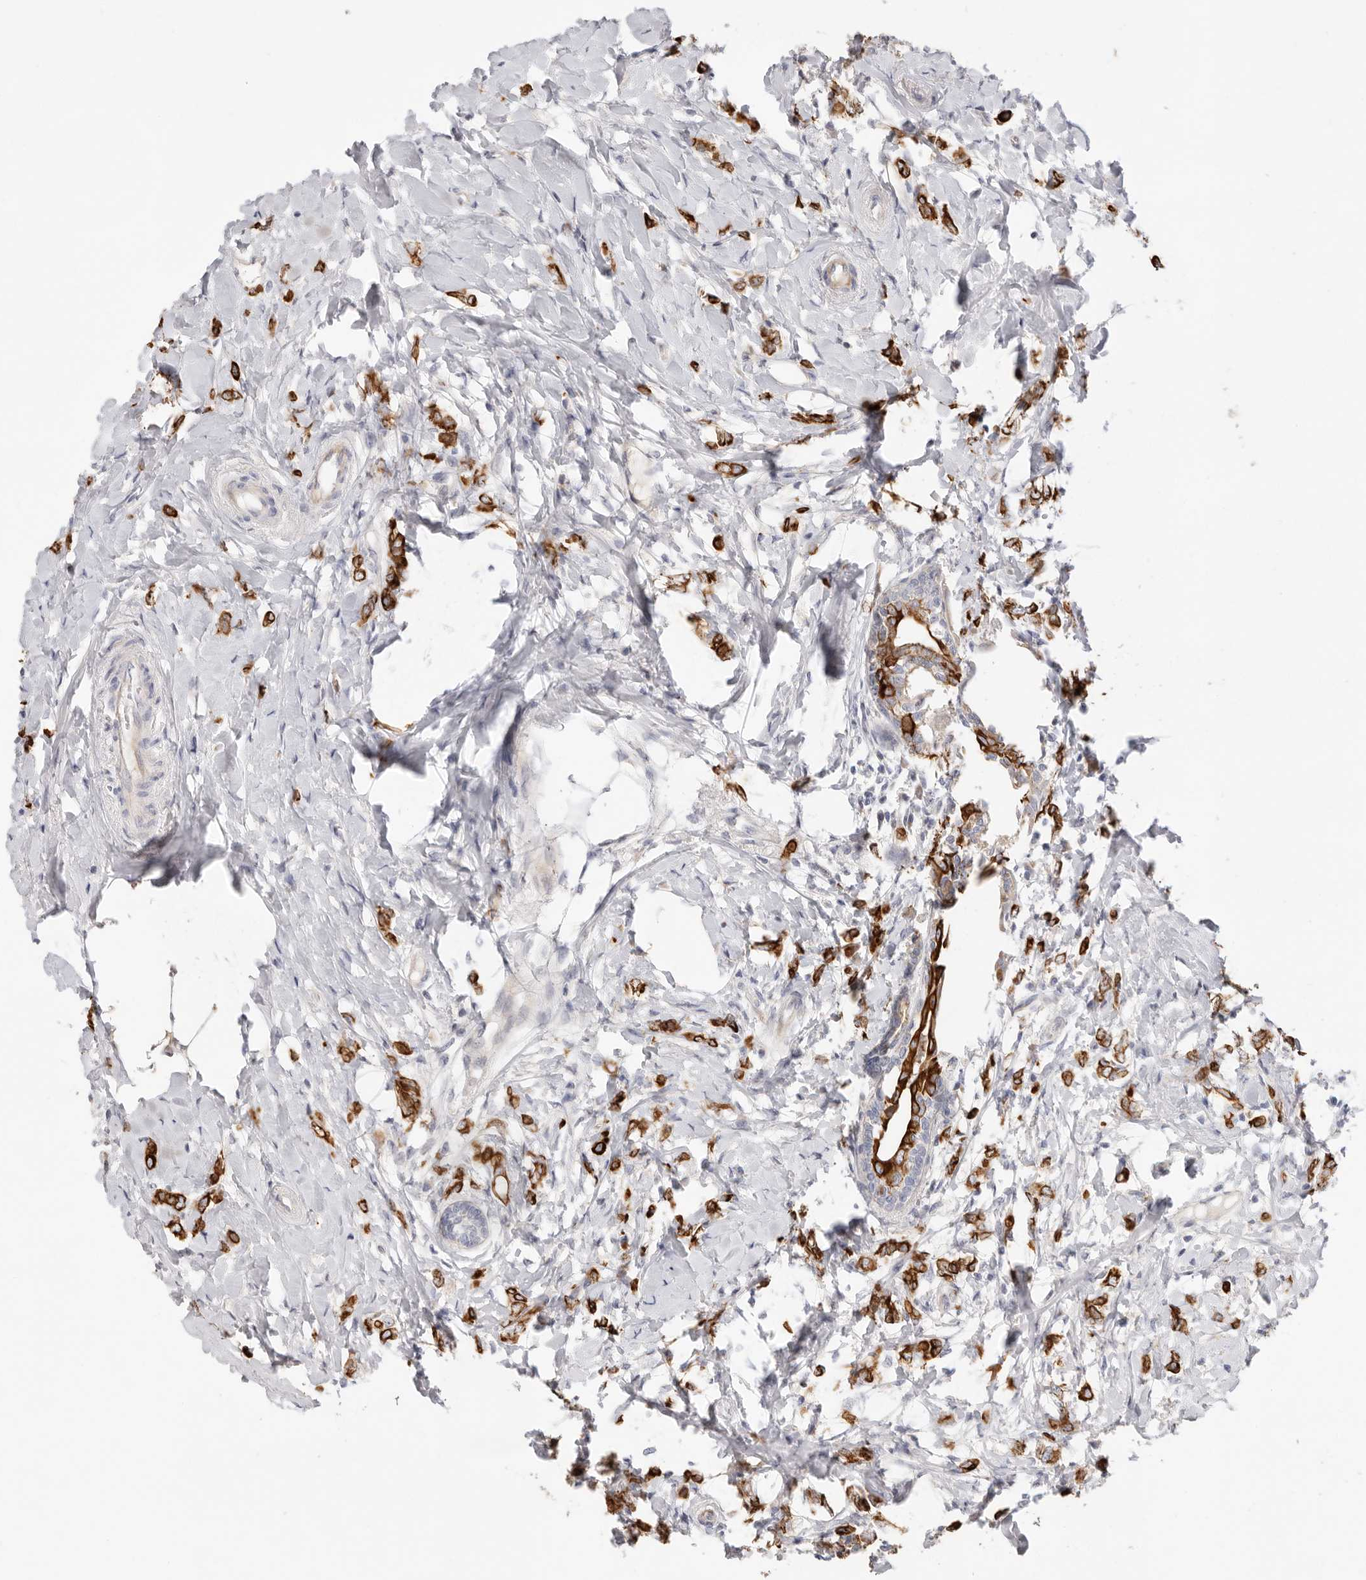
{"staining": {"intensity": "strong", "quantity": ">75%", "location": "cytoplasmic/membranous"}, "tissue": "breast cancer", "cell_type": "Tumor cells", "image_type": "cancer", "snomed": [{"axis": "morphology", "description": "Normal tissue, NOS"}, {"axis": "morphology", "description": "Lobular carcinoma"}, {"axis": "topography", "description": "Breast"}], "caption": "The immunohistochemical stain highlights strong cytoplasmic/membranous positivity in tumor cells of breast cancer (lobular carcinoma) tissue.", "gene": "USH1C", "patient": {"sex": "female", "age": 47}}